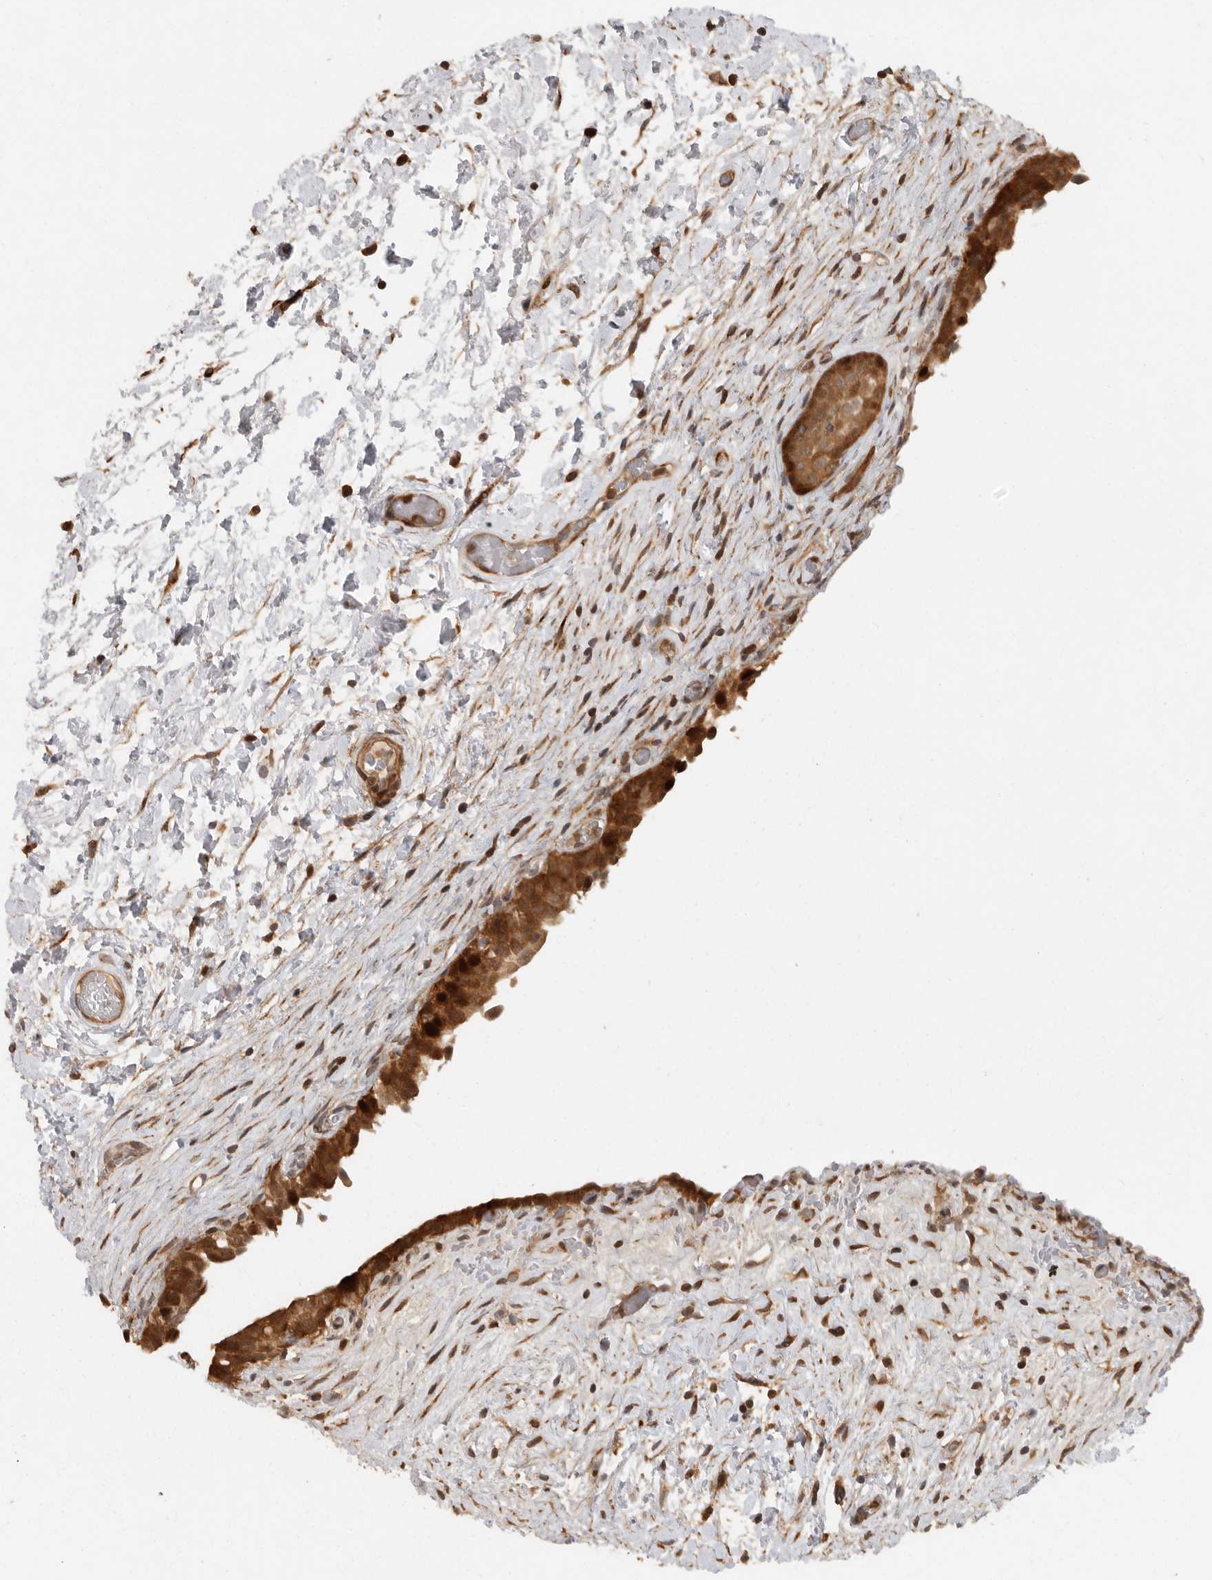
{"staining": {"intensity": "strong", "quantity": ">75%", "location": "cytoplasmic/membranous,nuclear"}, "tissue": "urinary bladder", "cell_type": "Urothelial cells", "image_type": "normal", "snomed": [{"axis": "morphology", "description": "Normal tissue, NOS"}, {"axis": "topography", "description": "Urinary bladder"}], "caption": "About >75% of urothelial cells in benign human urinary bladder display strong cytoplasmic/membranous,nuclear protein expression as visualized by brown immunohistochemical staining.", "gene": "SWT1", "patient": {"sex": "male", "age": 74}}